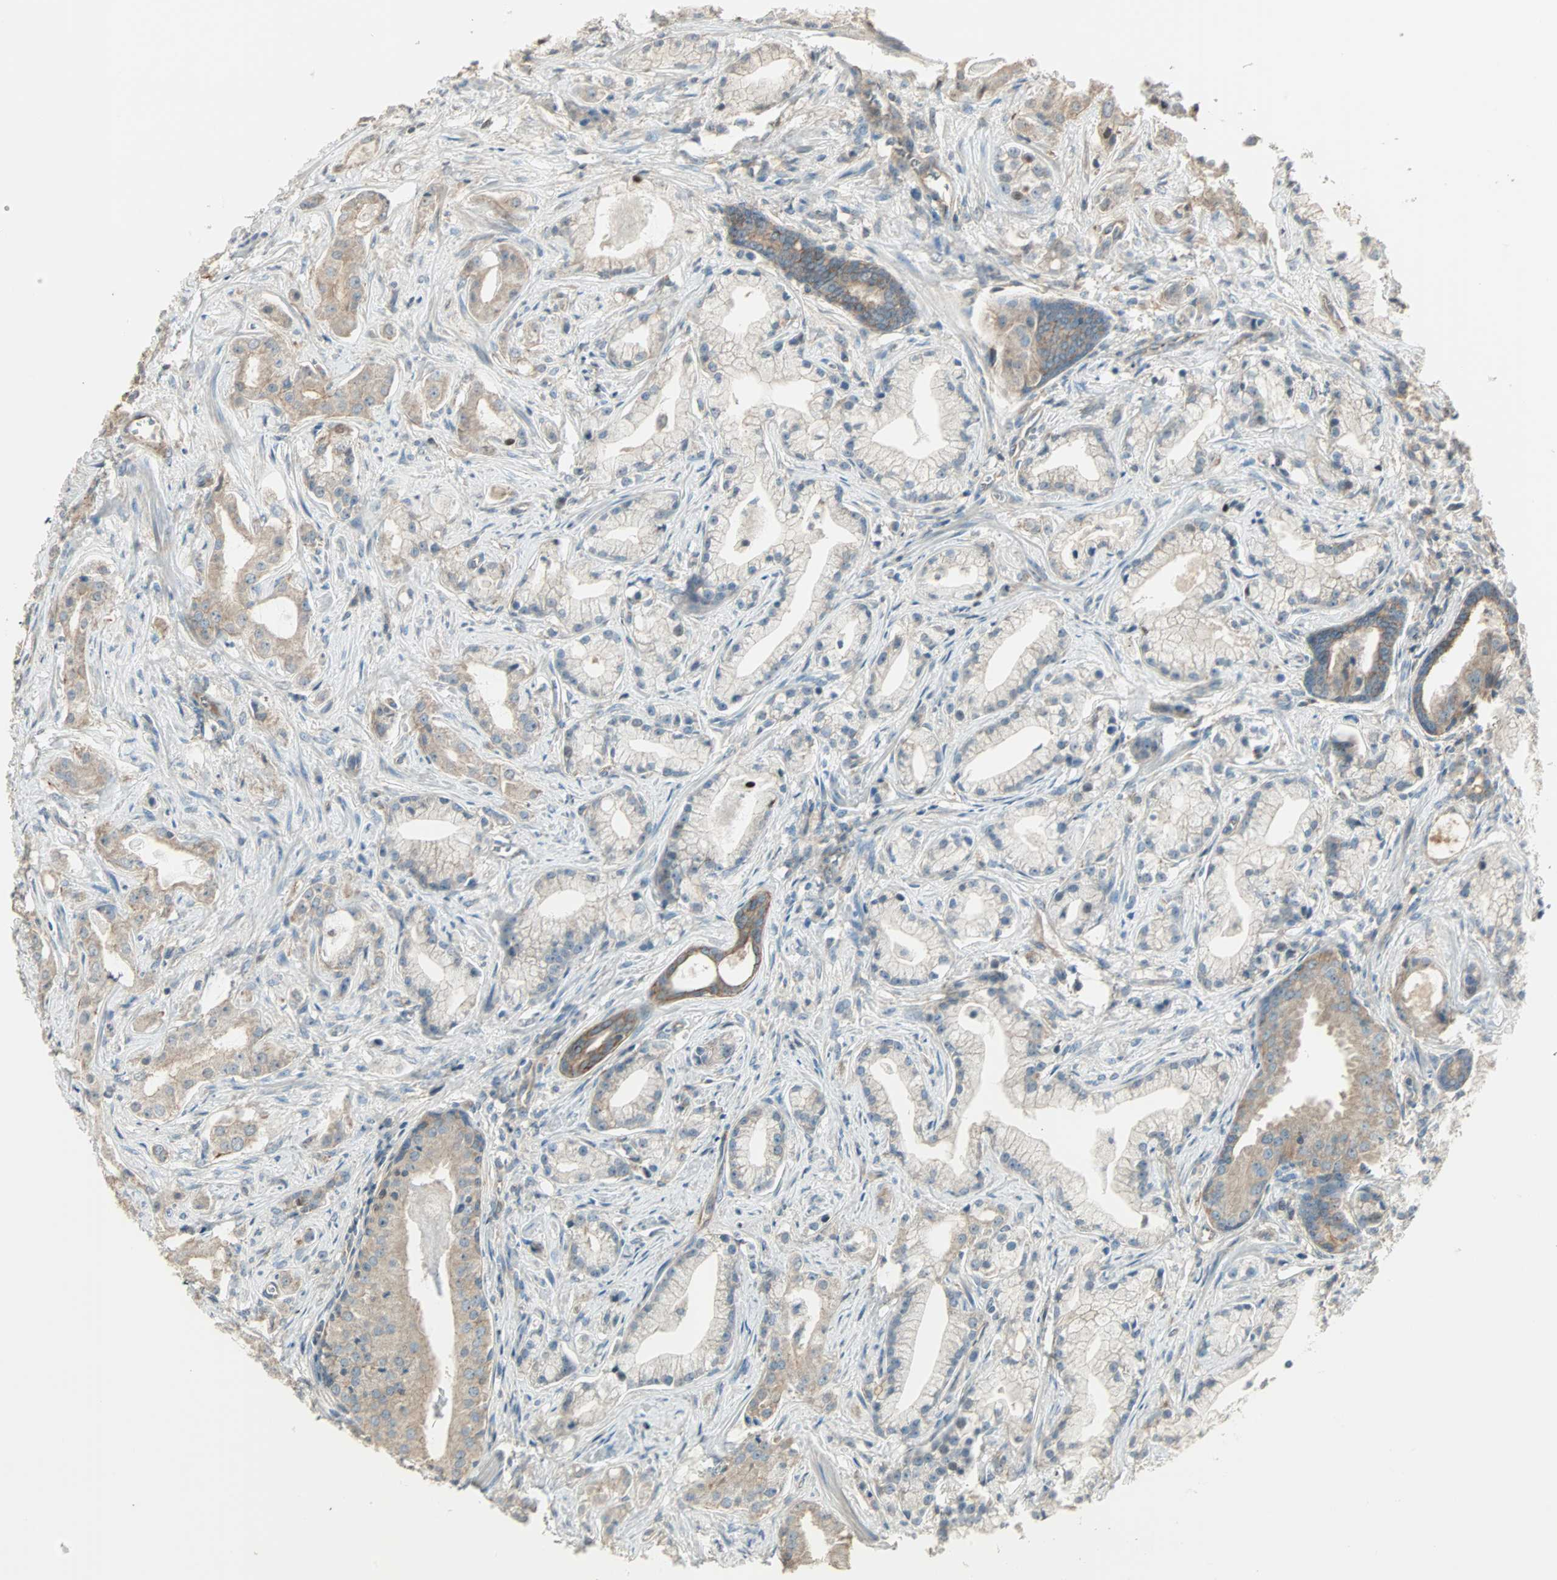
{"staining": {"intensity": "weak", "quantity": "<25%", "location": "cytoplasmic/membranous"}, "tissue": "prostate cancer", "cell_type": "Tumor cells", "image_type": "cancer", "snomed": [{"axis": "morphology", "description": "Adenocarcinoma, Low grade"}, {"axis": "topography", "description": "Prostate"}], "caption": "The micrograph exhibits no staining of tumor cells in prostate adenocarcinoma (low-grade).", "gene": "MAP3K21", "patient": {"sex": "male", "age": 59}}